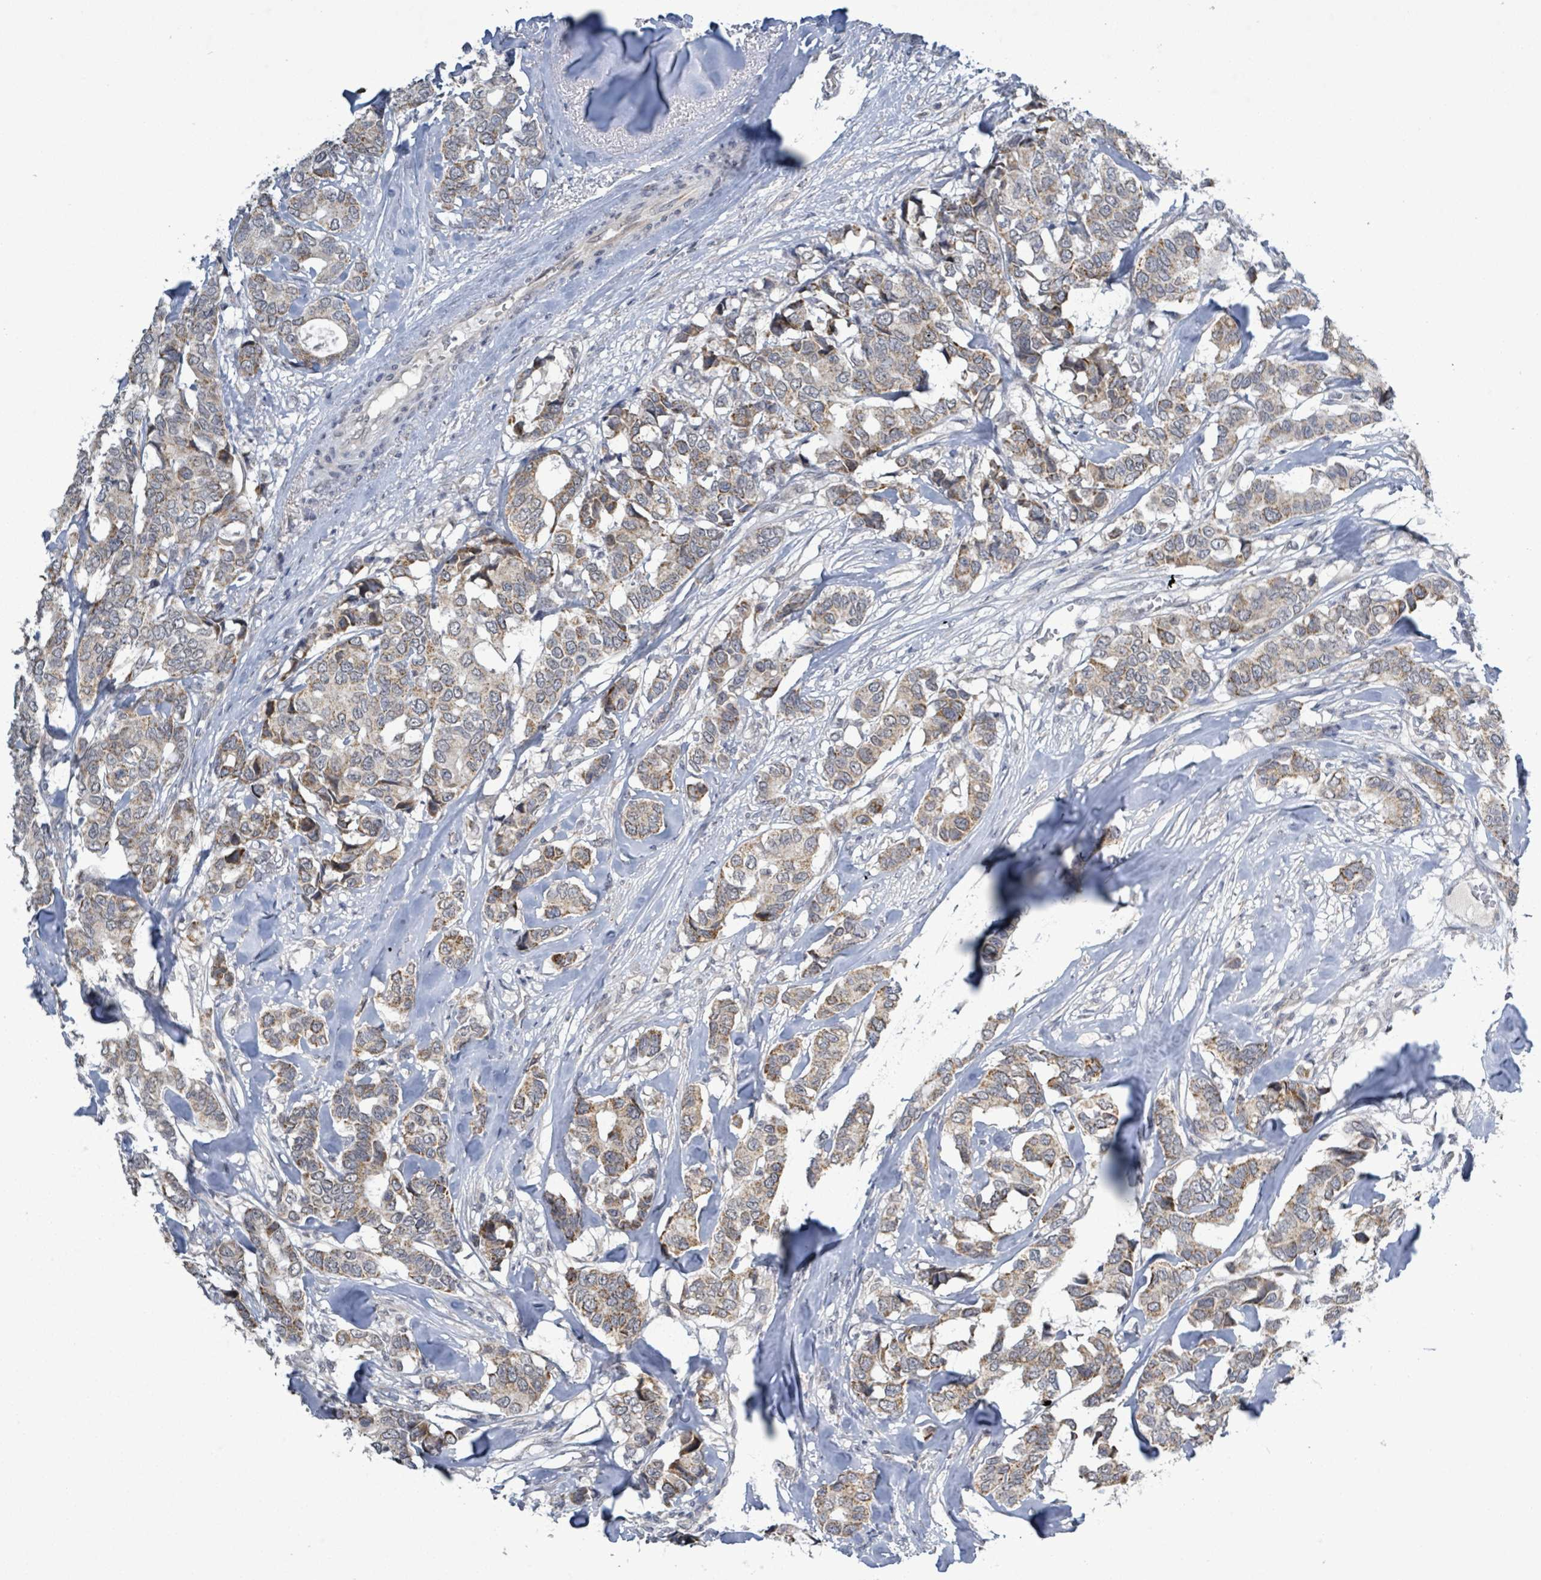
{"staining": {"intensity": "moderate", "quantity": ">75%", "location": "cytoplasmic/membranous"}, "tissue": "breast cancer", "cell_type": "Tumor cells", "image_type": "cancer", "snomed": [{"axis": "morphology", "description": "Duct carcinoma"}, {"axis": "topography", "description": "Breast"}], "caption": "Tumor cells reveal medium levels of moderate cytoplasmic/membranous expression in approximately >75% of cells in invasive ductal carcinoma (breast). The staining is performed using DAB brown chromogen to label protein expression. The nuclei are counter-stained blue using hematoxylin.", "gene": "COQ10B", "patient": {"sex": "female", "age": 87}}